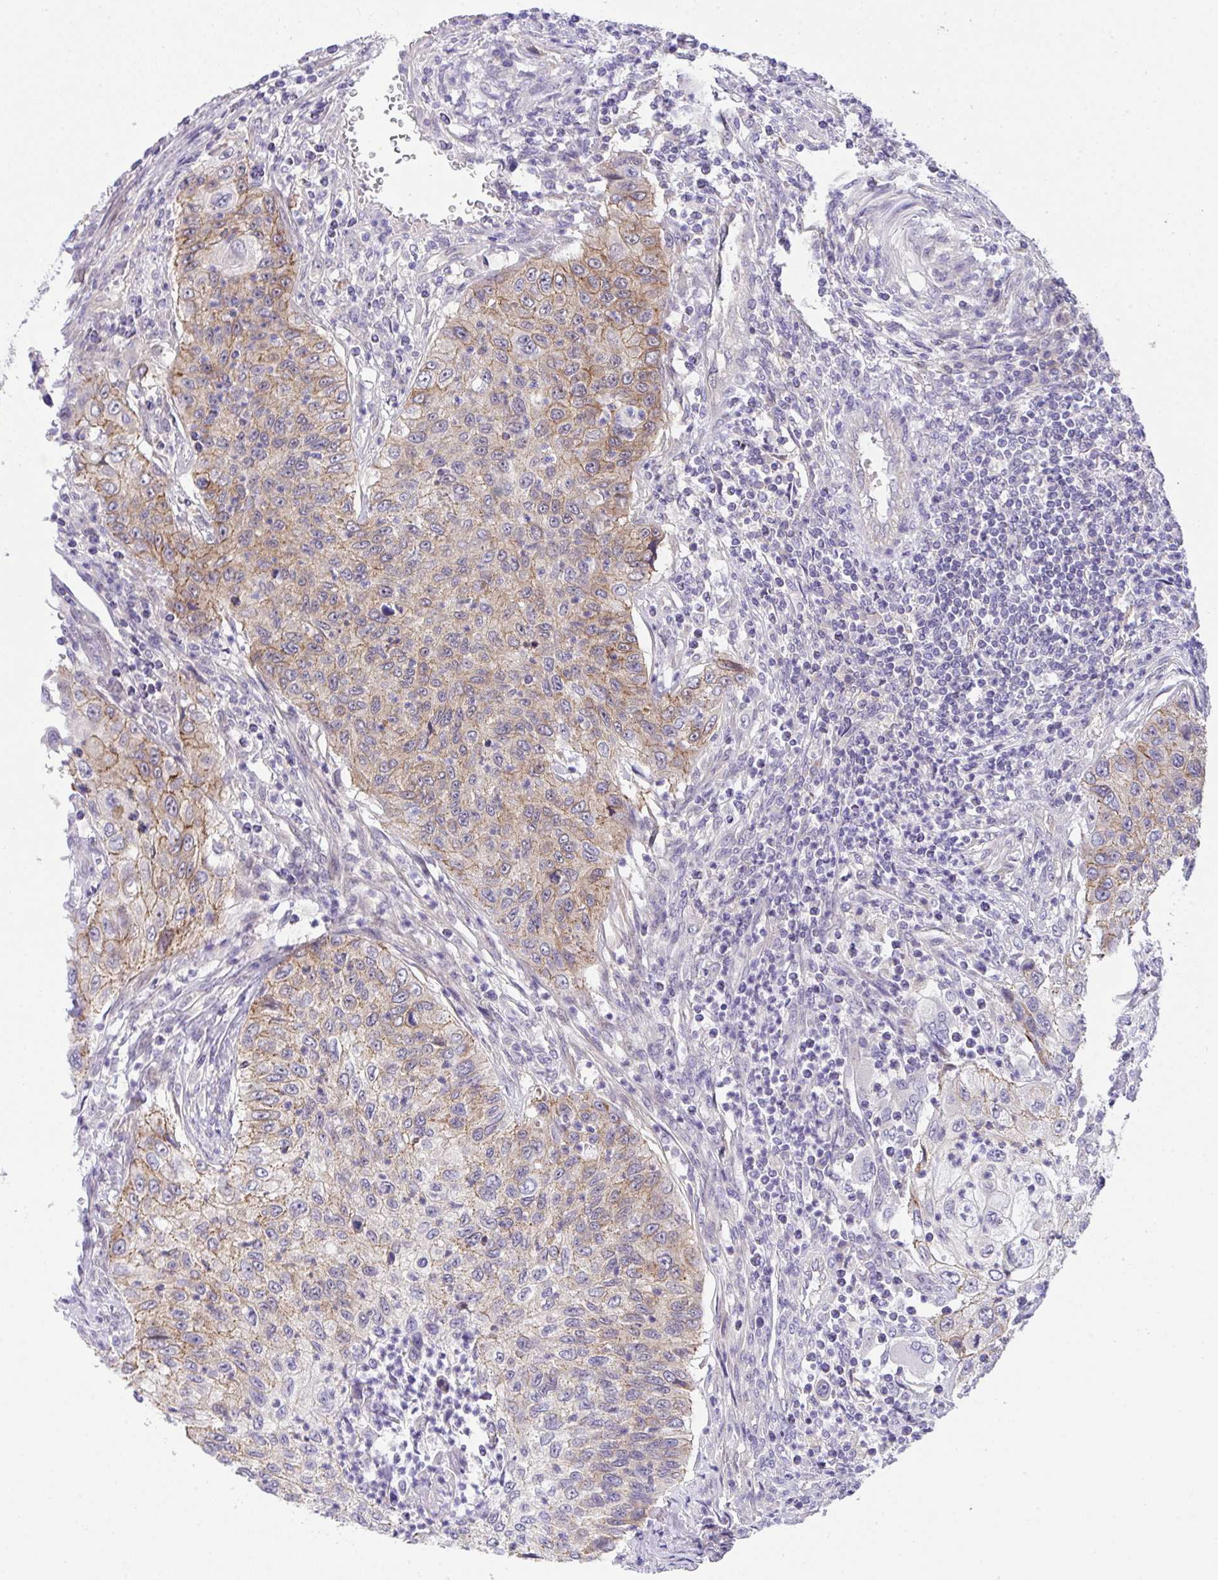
{"staining": {"intensity": "moderate", "quantity": "25%-75%", "location": "cytoplasmic/membranous"}, "tissue": "urothelial cancer", "cell_type": "Tumor cells", "image_type": "cancer", "snomed": [{"axis": "morphology", "description": "Urothelial carcinoma, High grade"}, {"axis": "topography", "description": "Urinary bladder"}], "caption": "Immunohistochemical staining of urothelial carcinoma (high-grade) demonstrates moderate cytoplasmic/membranous protein positivity in approximately 25%-75% of tumor cells.", "gene": "HOXD12", "patient": {"sex": "female", "age": 60}}